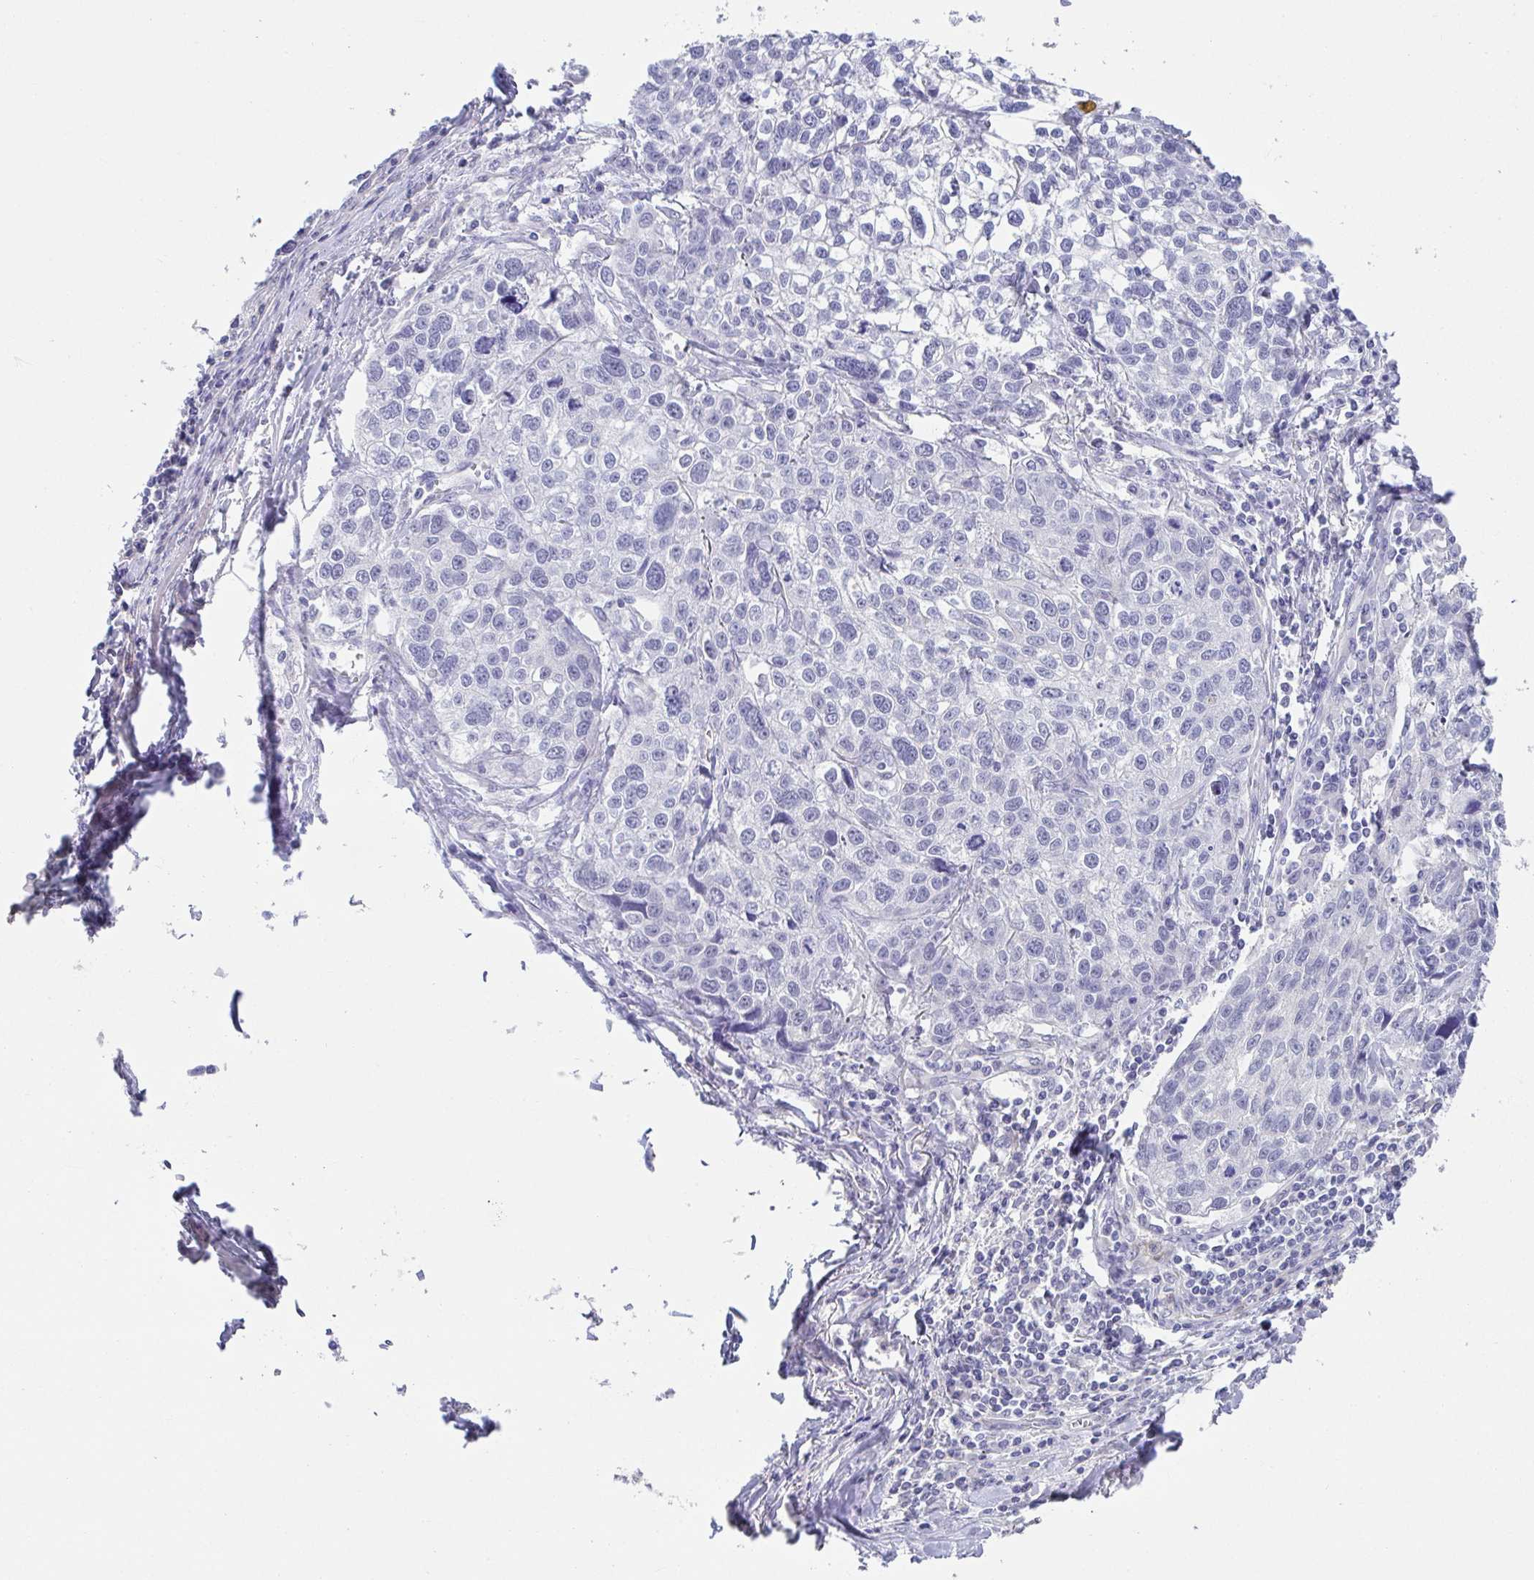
{"staining": {"intensity": "negative", "quantity": "none", "location": "none"}, "tissue": "lung cancer", "cell_type": "Tumor cells", "image_type": "cancer", "snomed": [{"axis": "morphology", "description": "Squamous cell carcinoma, NOS"}, {"axis": "topography", "description": "Lung"}], "caption": "Tumor cells are negative for brown protein staining in lung cancer.", "gene": "CXCR1", "patient": {"sex": "male", "age": 74}}